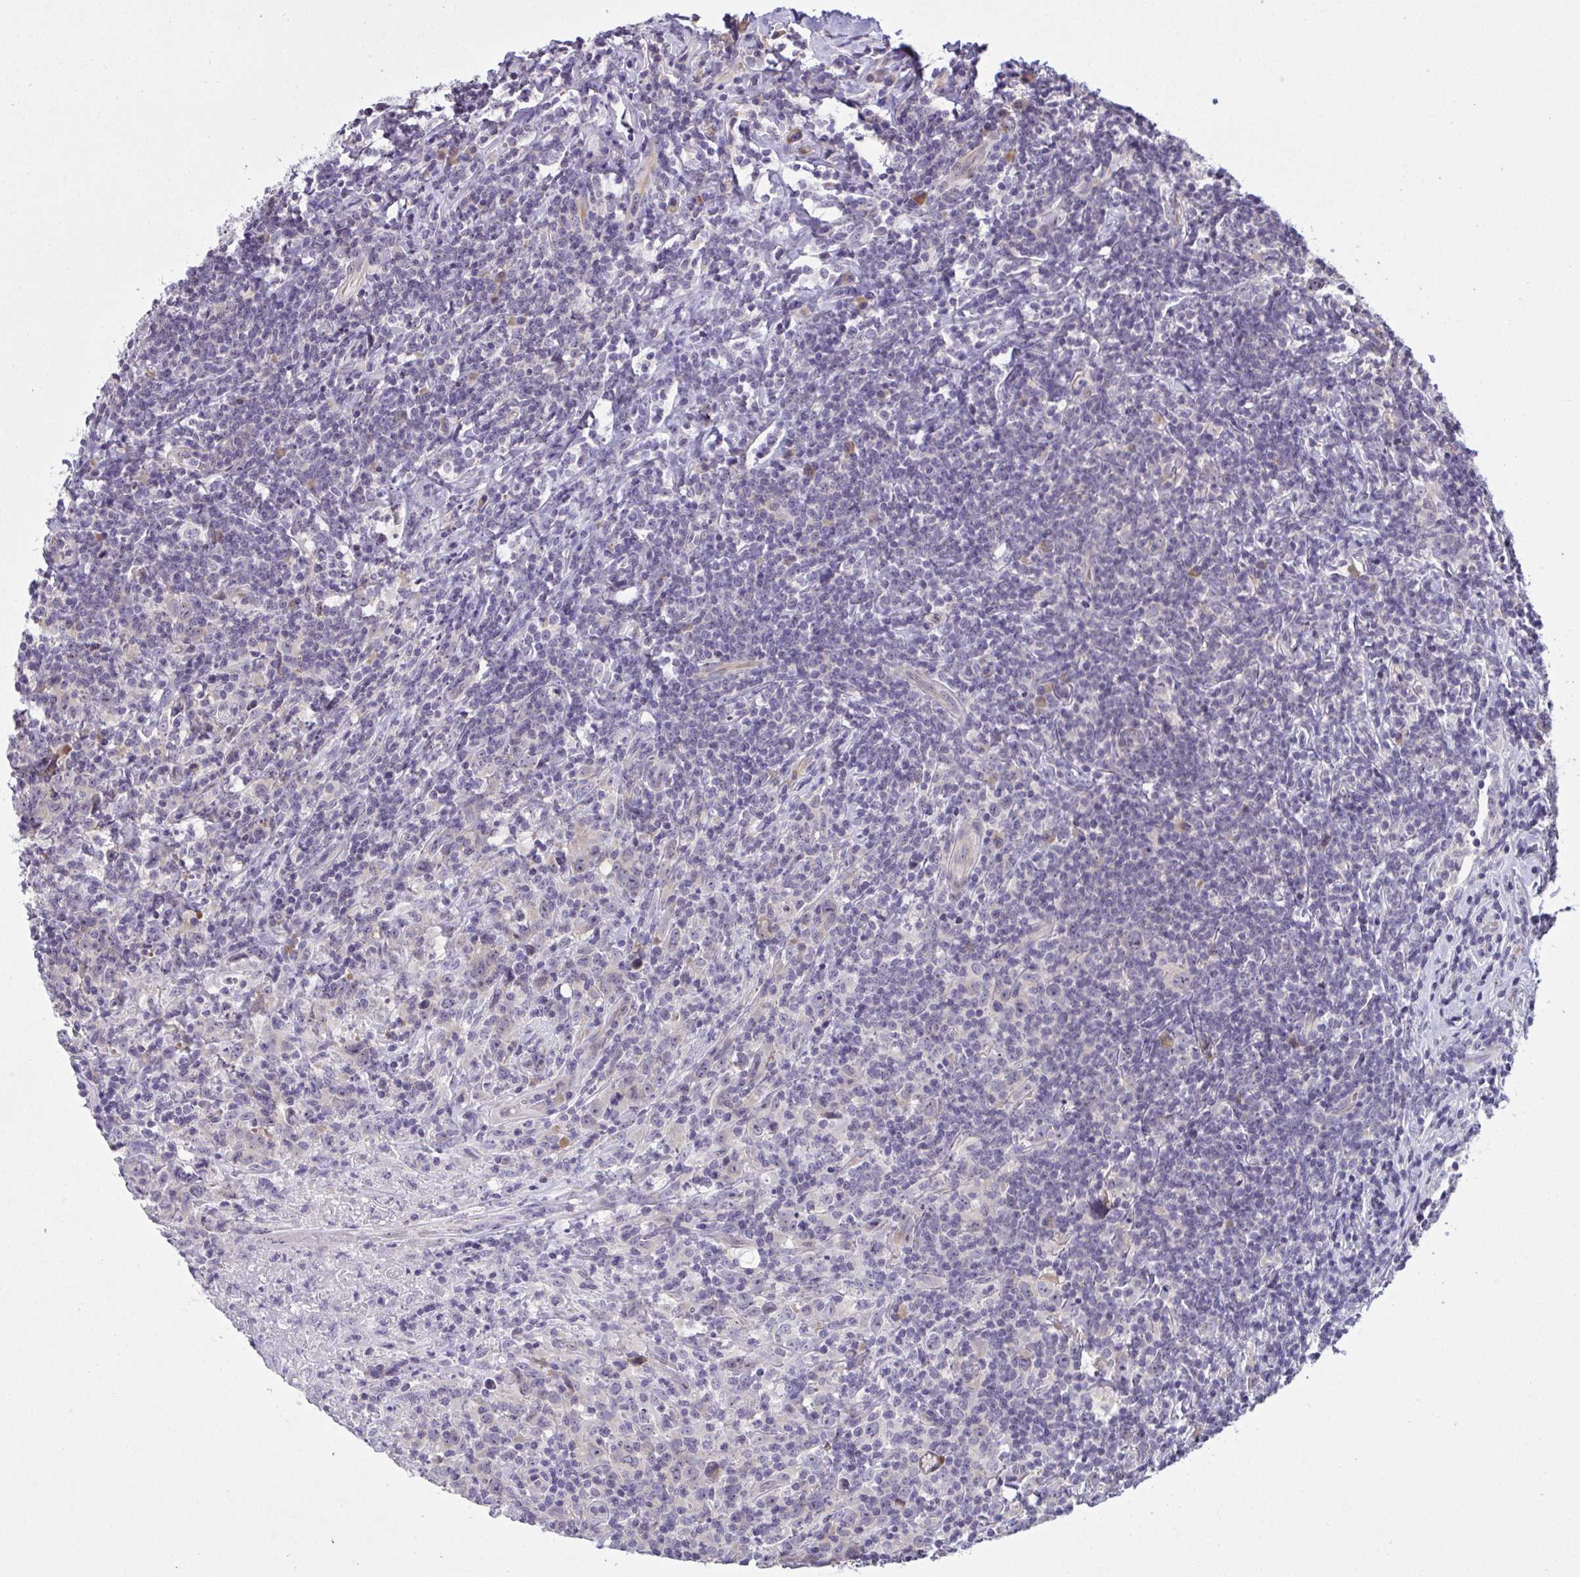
{"staining": {"intensity": "negative", "quantity": "none", "location": "none"}, "tissue": "lymphoma", "cell_type": "Tumor cells", "image_type": "cancer", "snomed": [{"axis": "morphology", "description": "Hodgkin's disease, NOS"}, {"axis": "topography", "description": "Lymph node"}], "caption": "The immunohistochemistry micrograph has no significant staining in tumor cells of Hodgkin's disease tissue.", "gene": "NT5C1A", "patient": {"sex": "female", "age": 18}}